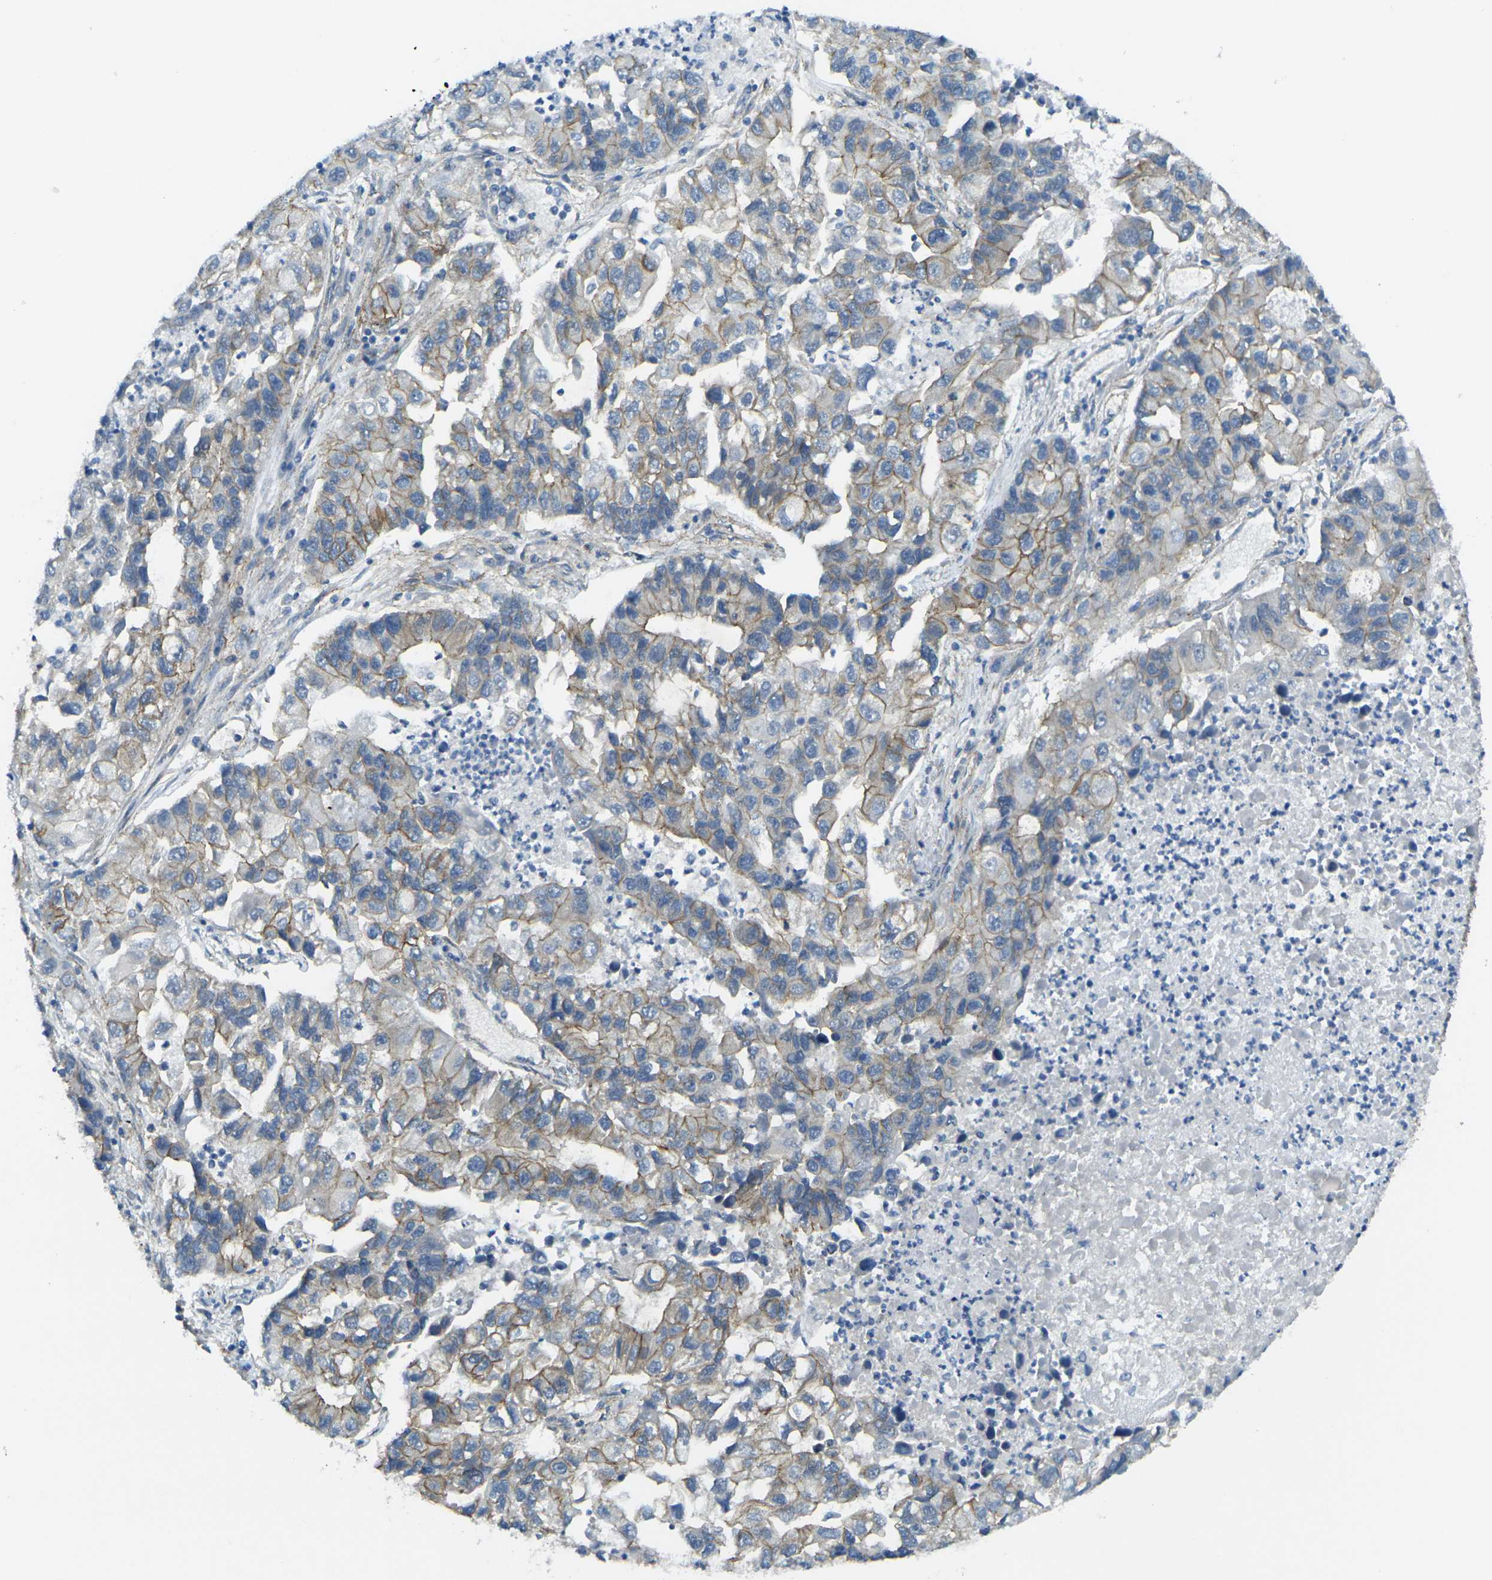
{"staining": {"intensity": "weak", "quantity": ">75%", "location": "cytoplasmic/membranous"}, "tissue": "lung cancer", "cell_type": "Tumor cells", "image_type": "cancer", "snomed": [{"axis": "morphology", "description": "Adenocarcinoma, NOS"}, {"axis": "topography", "description": "Lung"}], "caption": "Brown immunohistochemical staining in human lung adenocarcinoma displays weak cytoplasmic/membranous expression in about >75% of tumor cells.", "gene": "RHBDD1", "patient": {"sex": "female", "age": 51}}